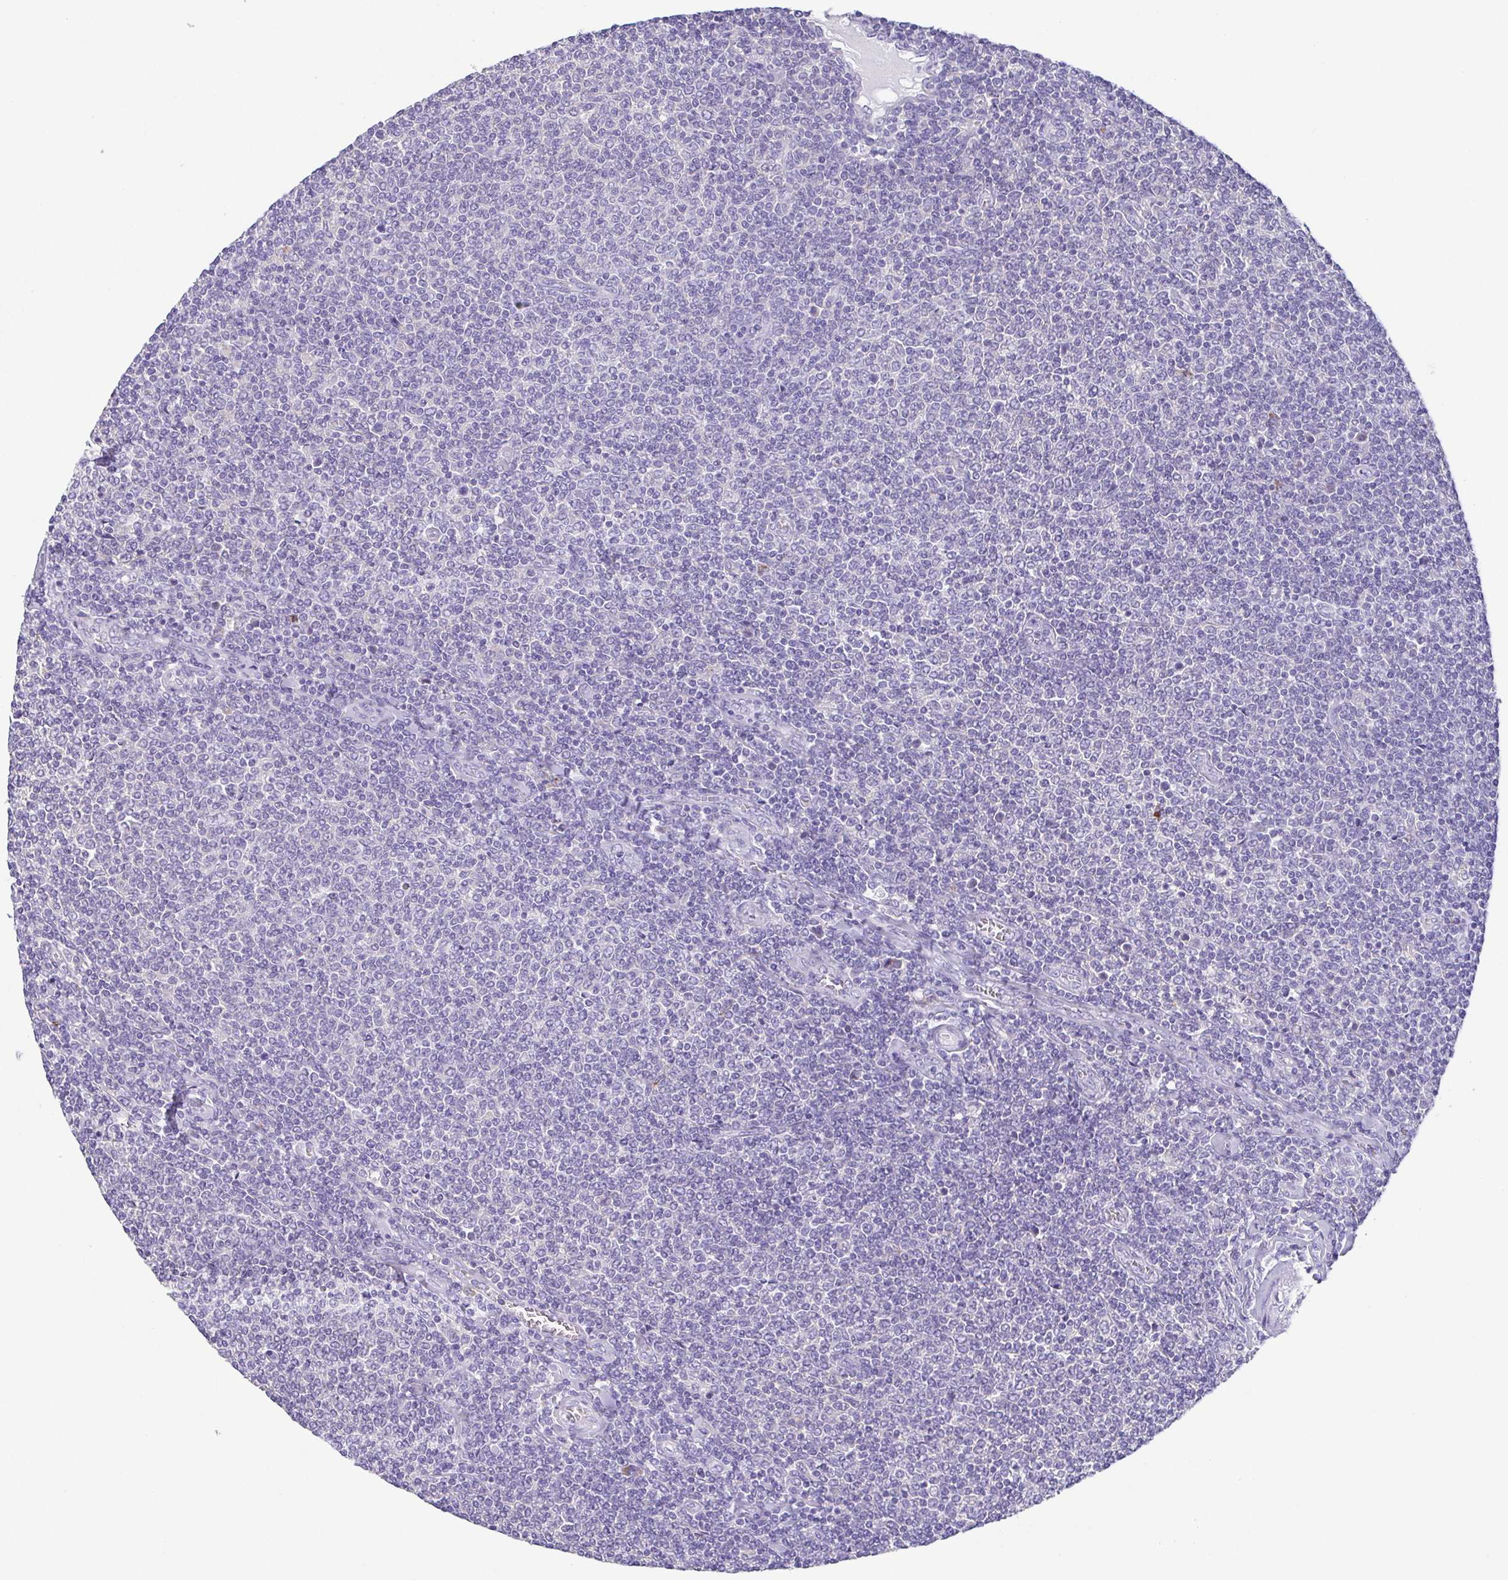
{"staining": {"intensity": "negative", "quantity": "none", "location": "none"}, "tissue": "lymphoma", "cell_type": "Tumor cells", "image_type": "cancer", "snomed": [{"axis": "morphology", "description": "Malignant lymphoma, non-Hodgkin's type, Low grade"}, {"axis": "topography", "description": "Lymph node"}], "caption": "Photomicrograph shows no significant protein staining in tumor cells of lymphoma.", "gene": "PKDREJ", "patient": {"sex": "male", "age": 52}}